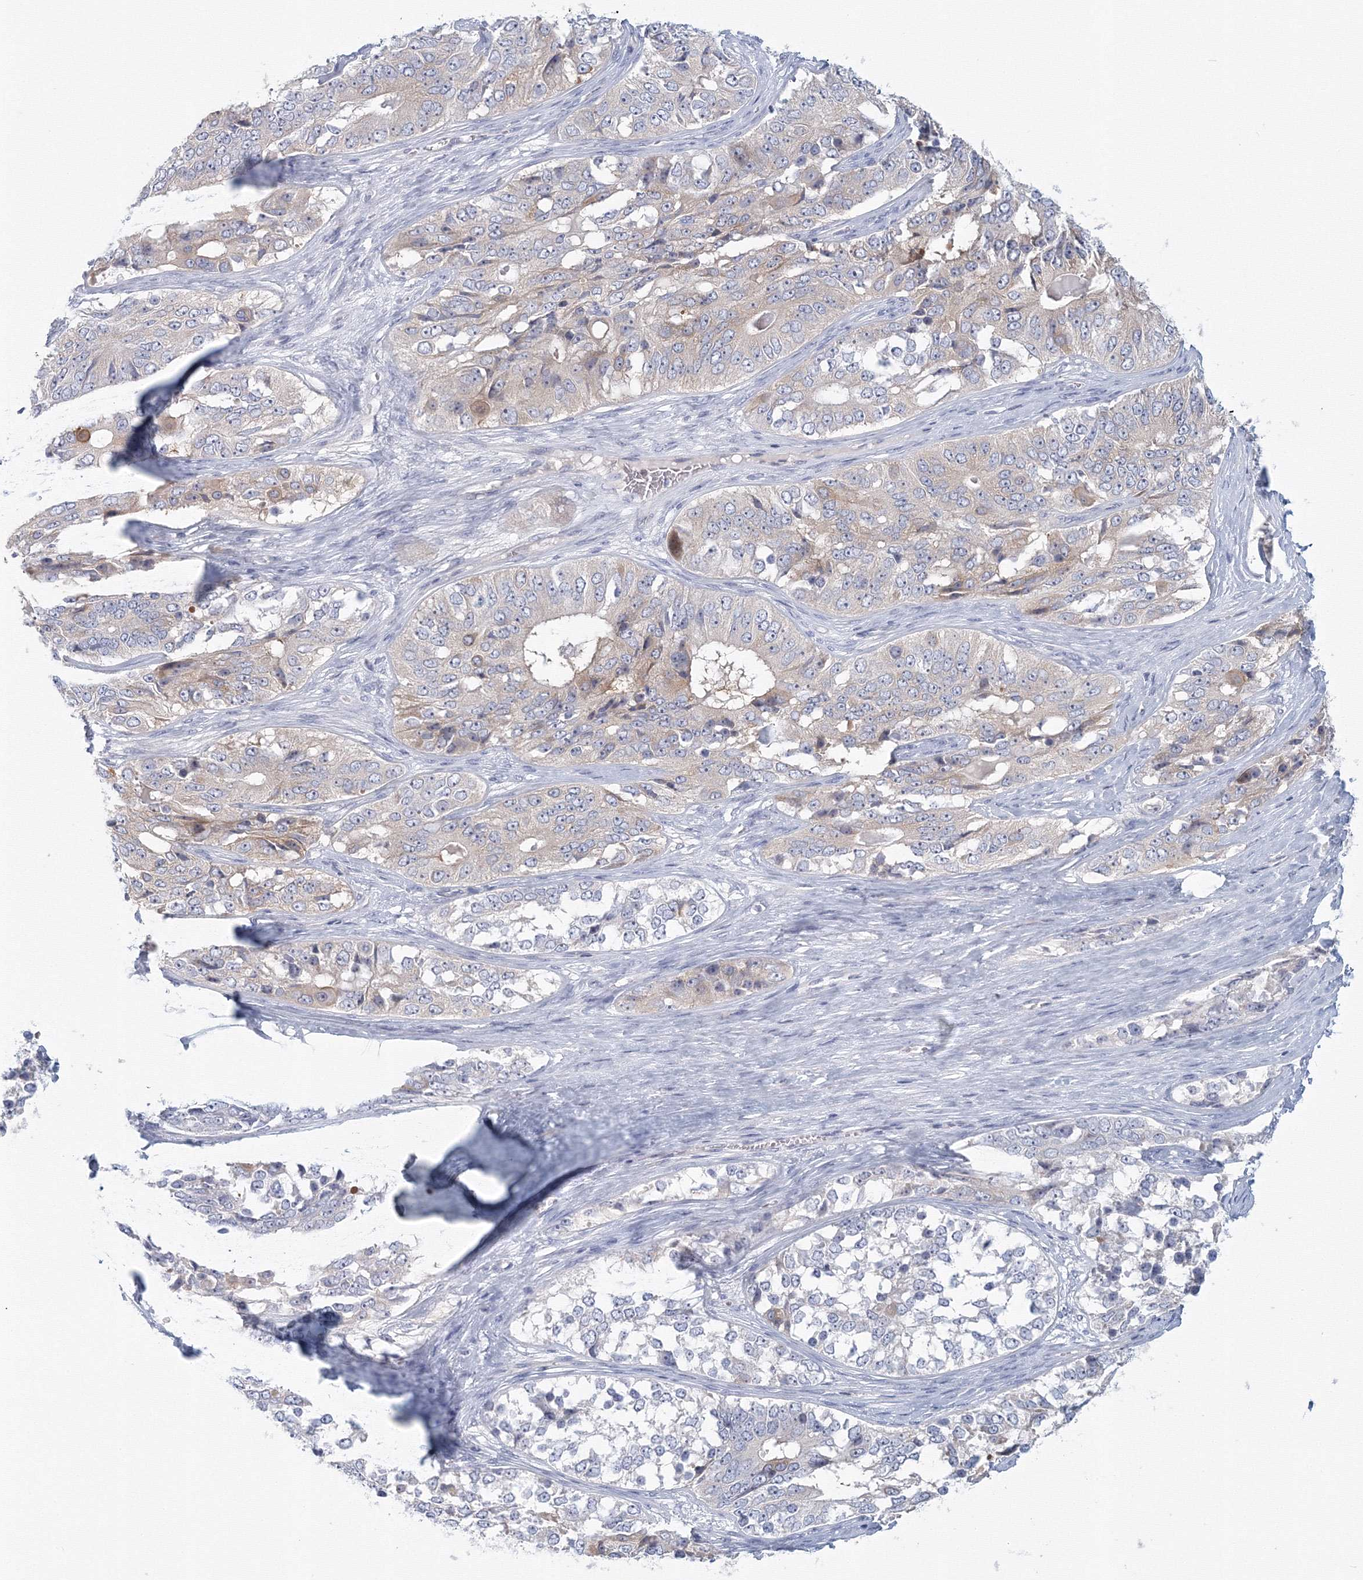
{"staining": {"intensity": "negative", "quantity": "none", "location": "none"}, "tissue": "ovarian cancer", "cell_type": "Tumor cells", "image_type": "cancer", "snomed": [{"axis": "morphology", "description": "Carcinoma, endometroid"}, {"axis": "topography", "description": "Ovary"}], "caption": "The photomicrograph shows no significant expression in tumor cells of ovarian cancer (endometroid carcinoma).", "gene": "TACC2", "patient": {"sex": "female", "age": 51}}